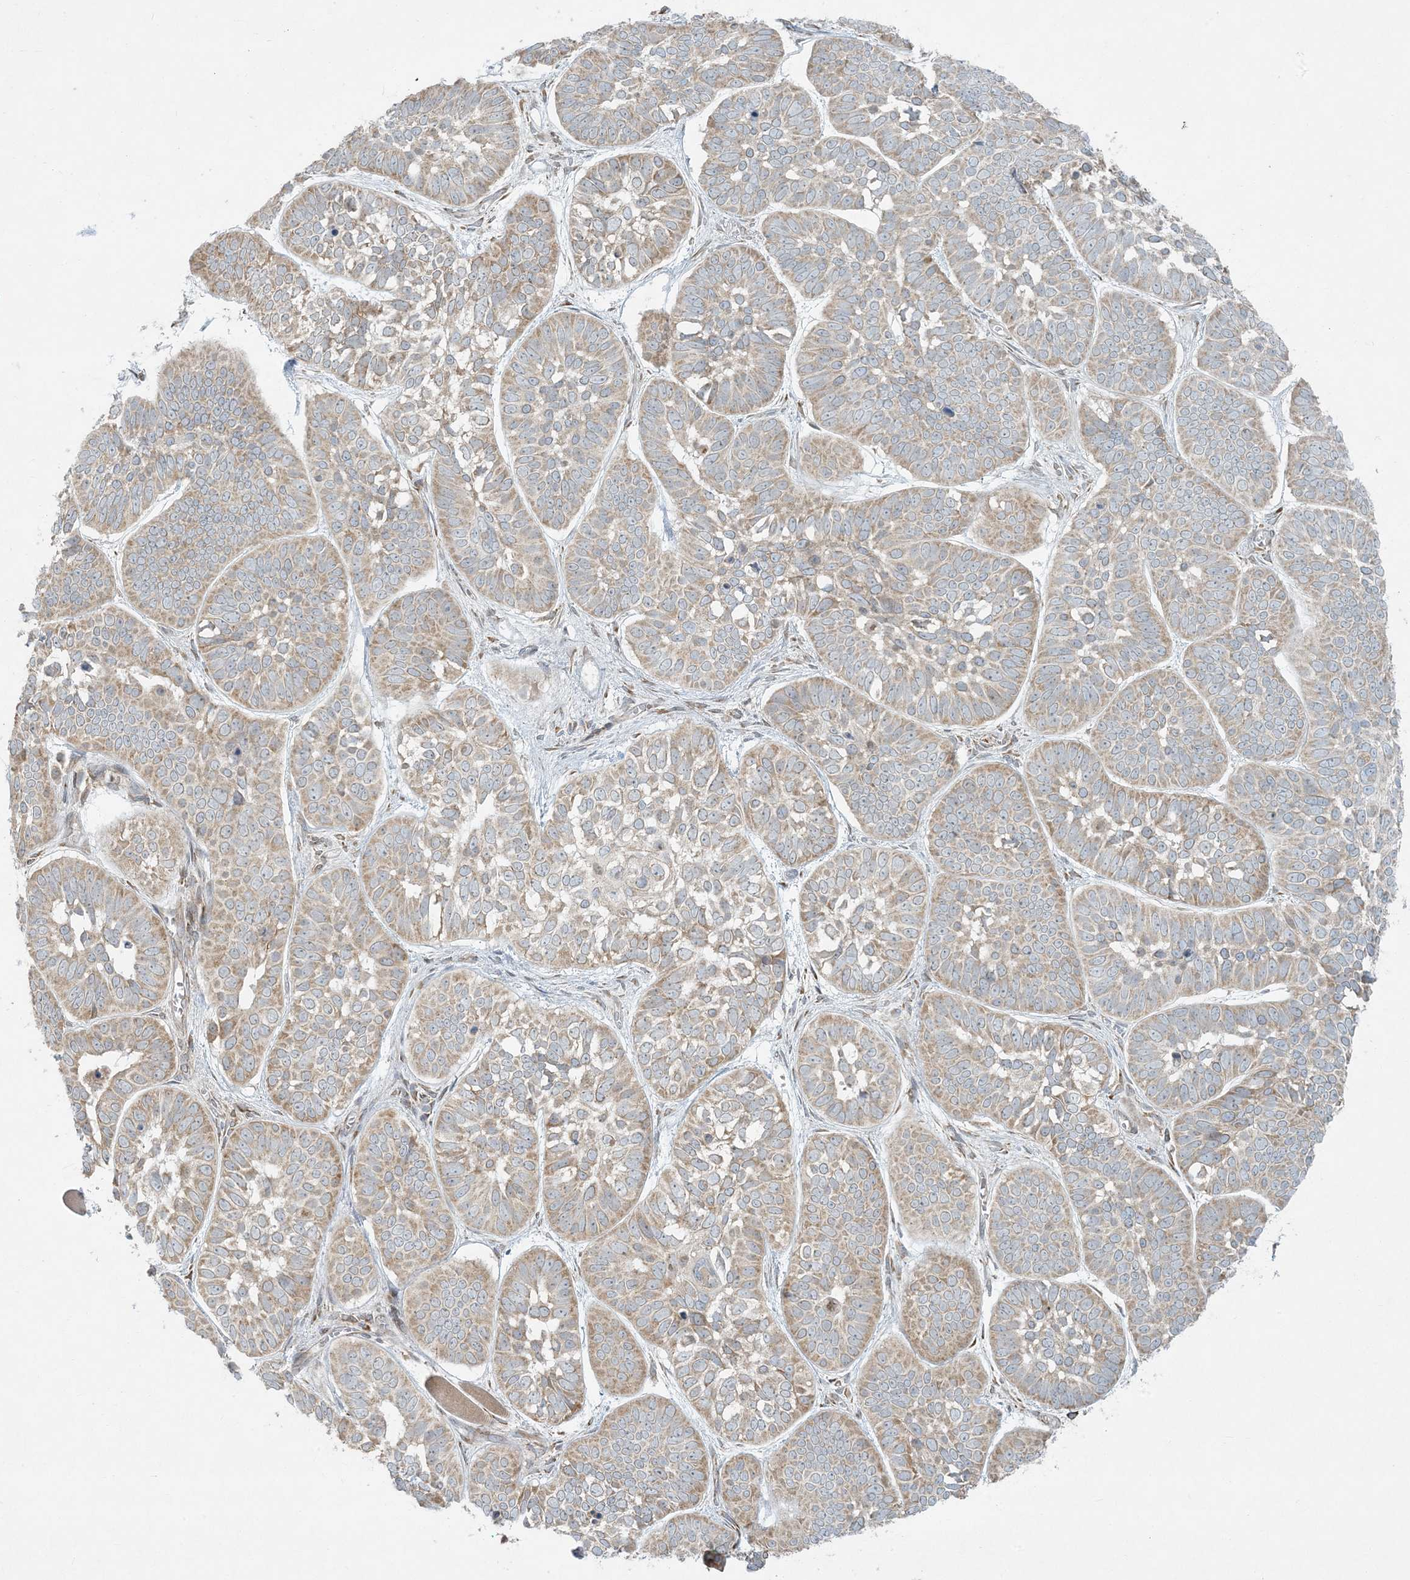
{"staining": {"intensity": "weak", "quantity": ">75%", "location": "cytoplasmic/membranous"}, "tissue": "skin cancer", "cell_type": "Tumor cells", "image_type": "cancer", "snomed": [{"axis": "morphology", "description": "Basal cell carcinoma"}, {"axis": "topography", "description": "Skin"}], "caption": "Tumor cells reveal weak cytoplasmic/membranous expression in about >75% of cells in basal cell carcinoma (skin).", "gene": "HACL1", "patient": {"sex": "male", "age": 62}}